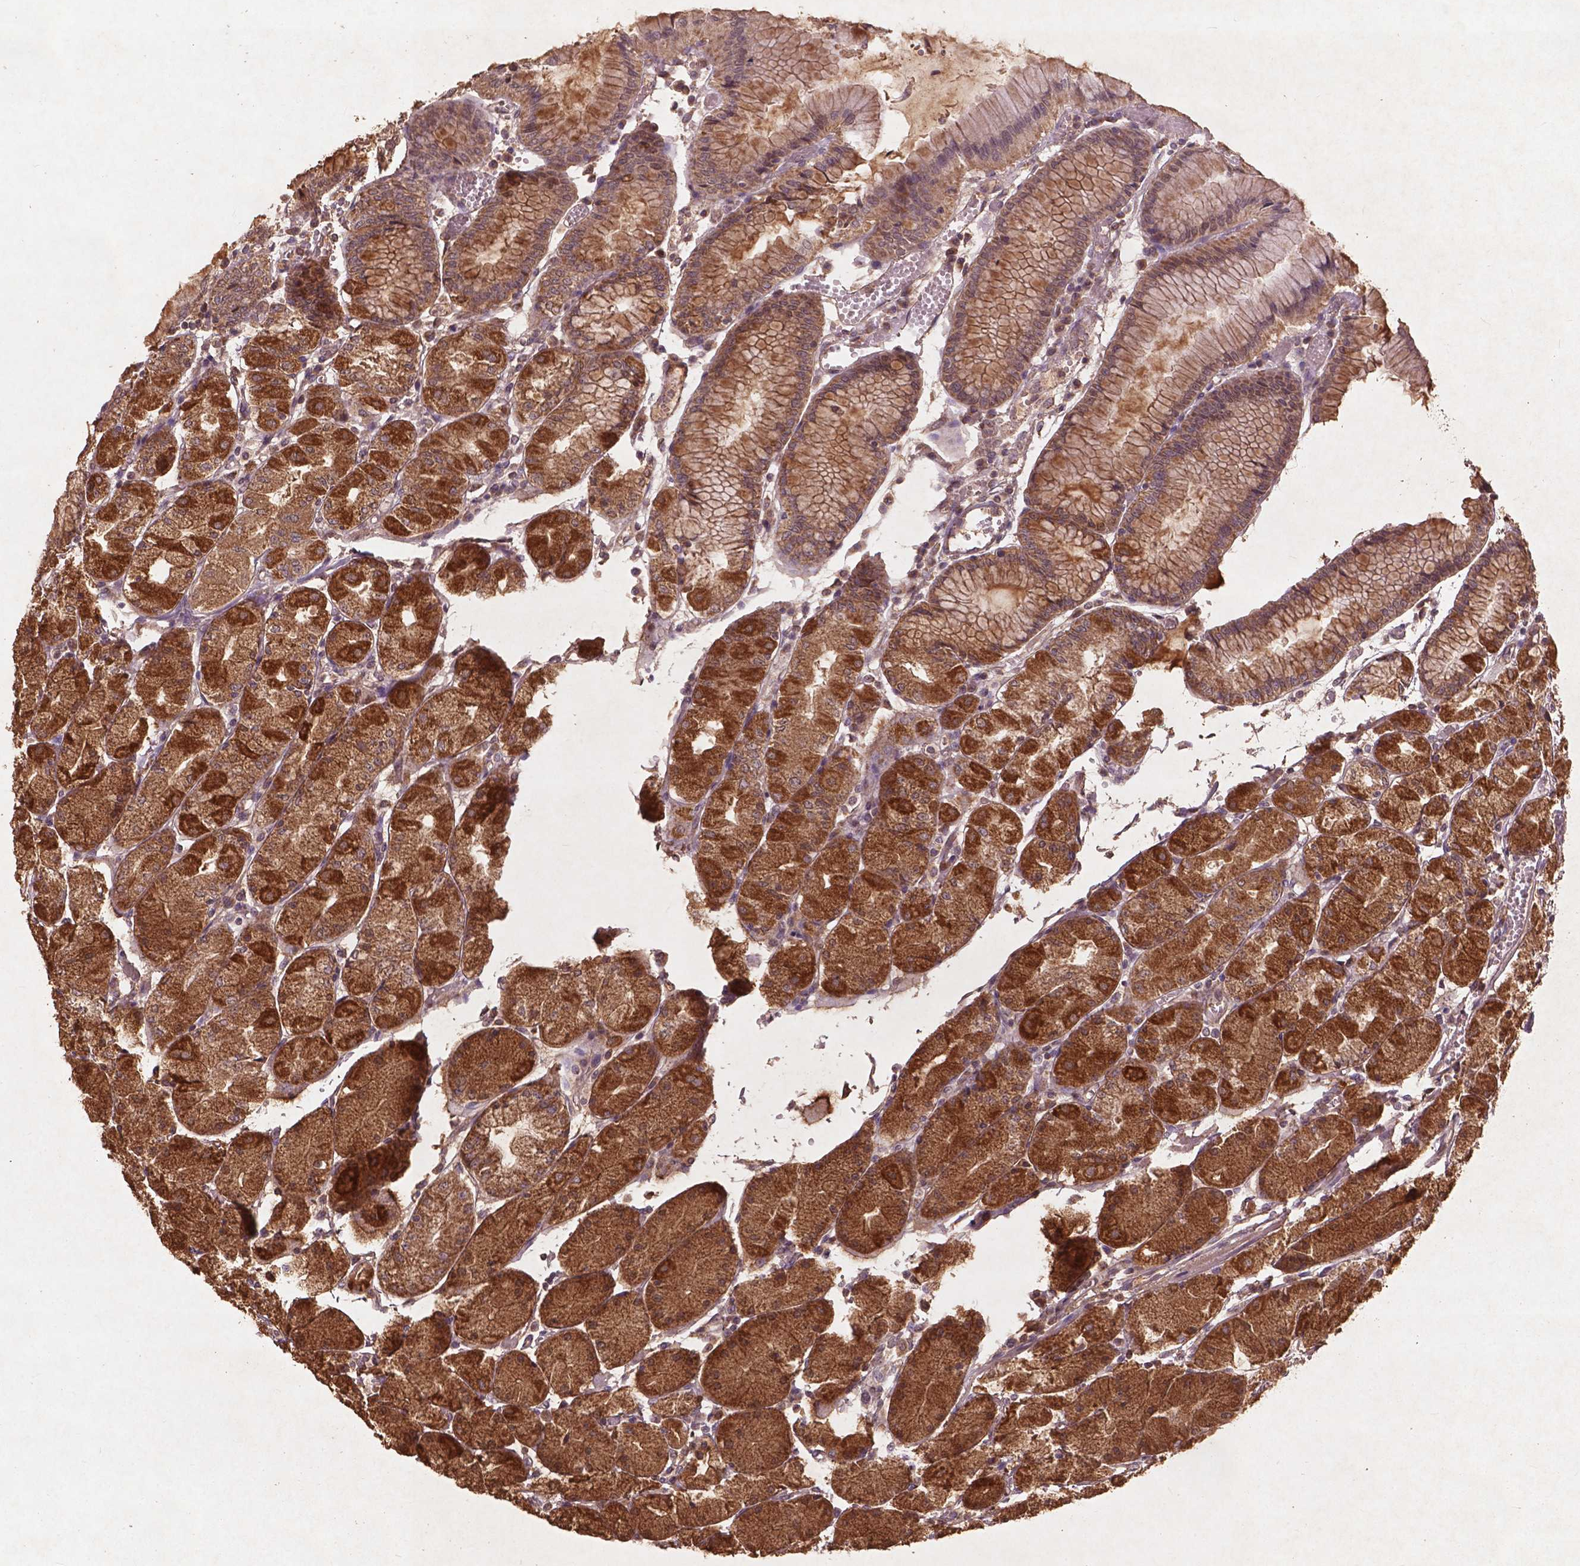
{"staining": {"intensity": "strong", "quantity": ">75%", "location": "cytoplasmic/membranous"}, "tissue": "stomach", "cell_type": "Glandular cells", "image_type": "normal", "snomed": [{"axis": "morphology", "description": "Normal tissue, NOS"}, {"axis": "topography", "description": "Stomach, upper"}], "caption": "About >75% of glandular cells in normal human stomach exhibit strong cytoplasmic/membranous protein positivity as visualized by brown immunohistochemical staining.", "gene": "ST6GALNAC5", "patient": {"sex": "male", "age": 69}}